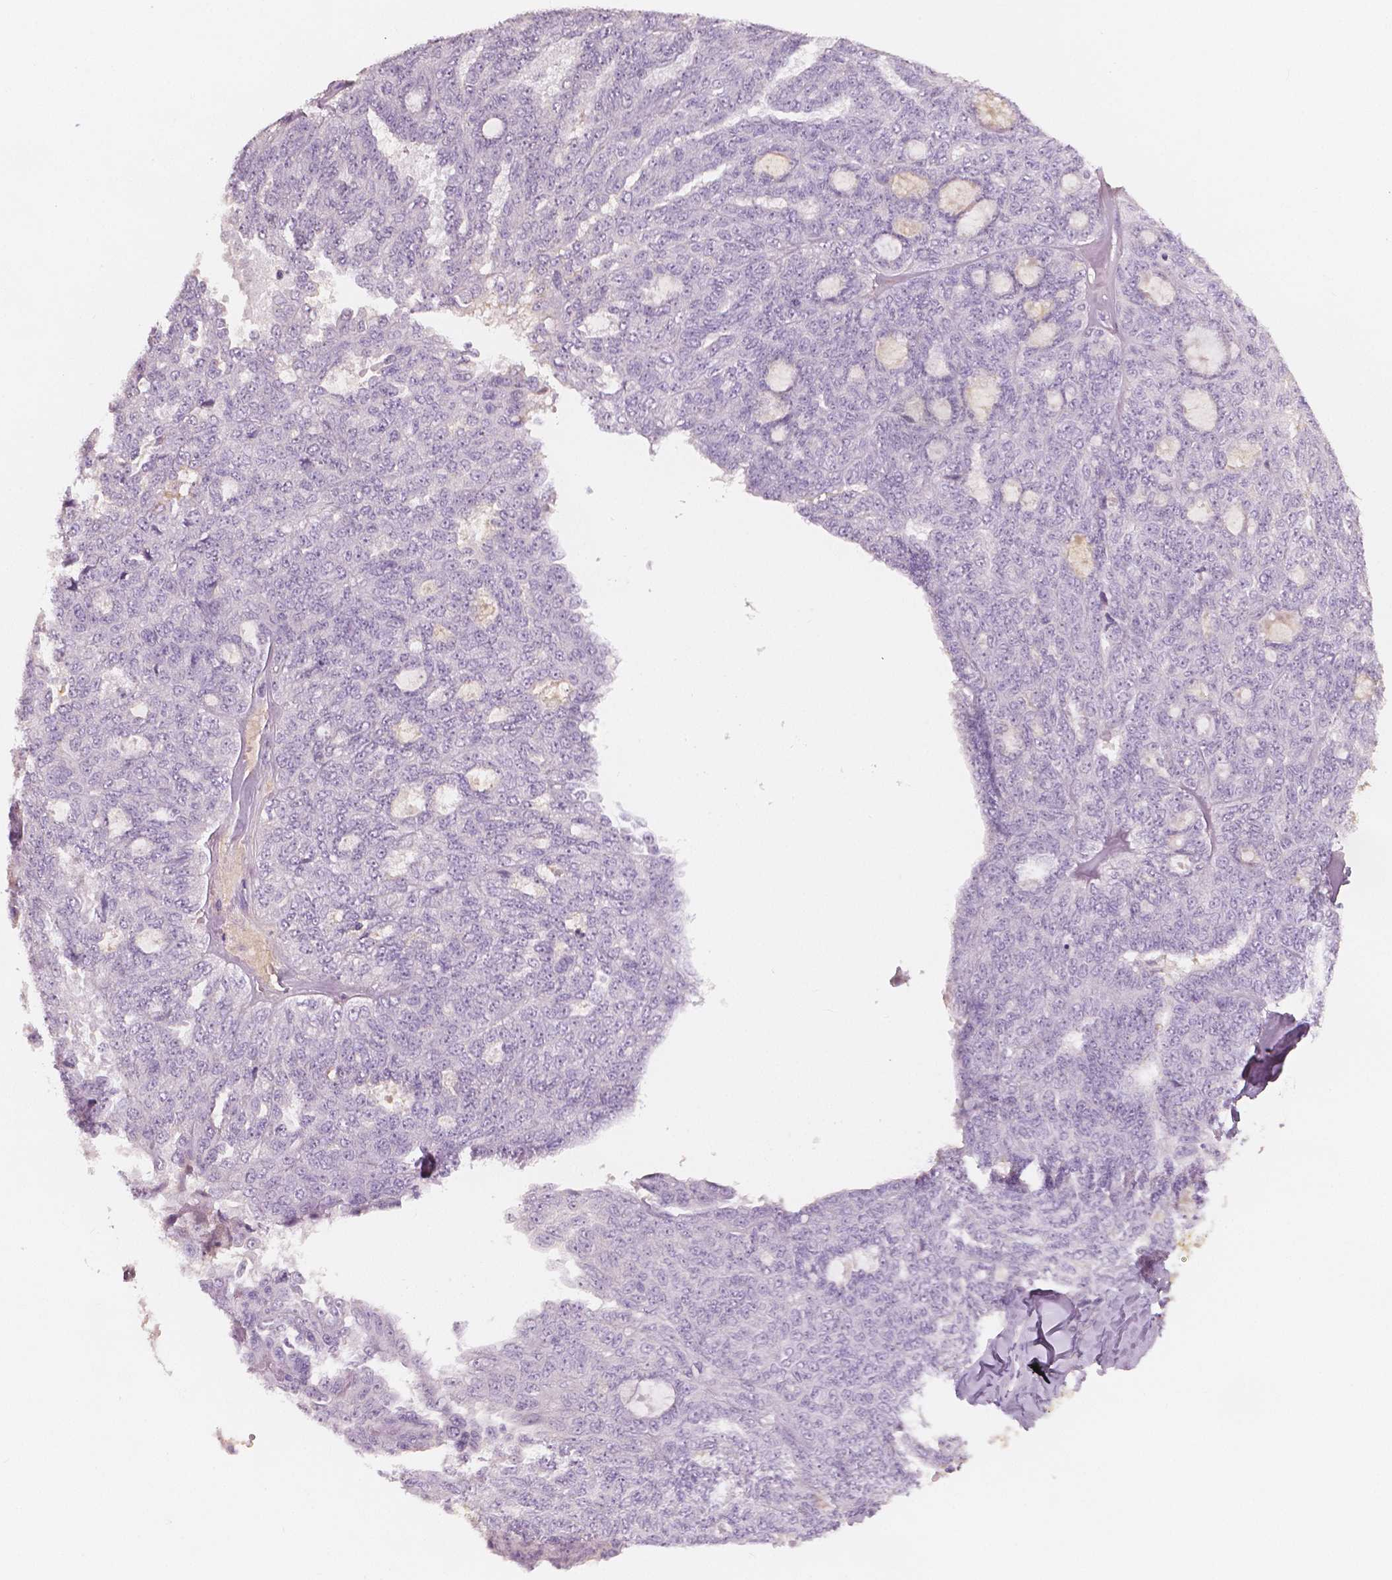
{"staining": {"intensity": "negative", "quantity": "none", "location": "none"}, "tissue": "ovarian cancer", "cell_type": "Tumor cells", "image_type": "cancer", "snomed": [{"axis": "morphology", "description": "Cystadenocarcinoma, serous, NOS"}, {"axis": "topography", "description": "Ovary"}], "caption": "High magnification brightfield microscopy of ovarian serous cystadenocarcinoma stained with DAB (3,3'-diaminobenzidine) (brown) and counterstained with hematoxylin (blue): tumor cells show no significant expression.", "gene": "APOA4", "patient": {"sex": "female", "age": 71}}